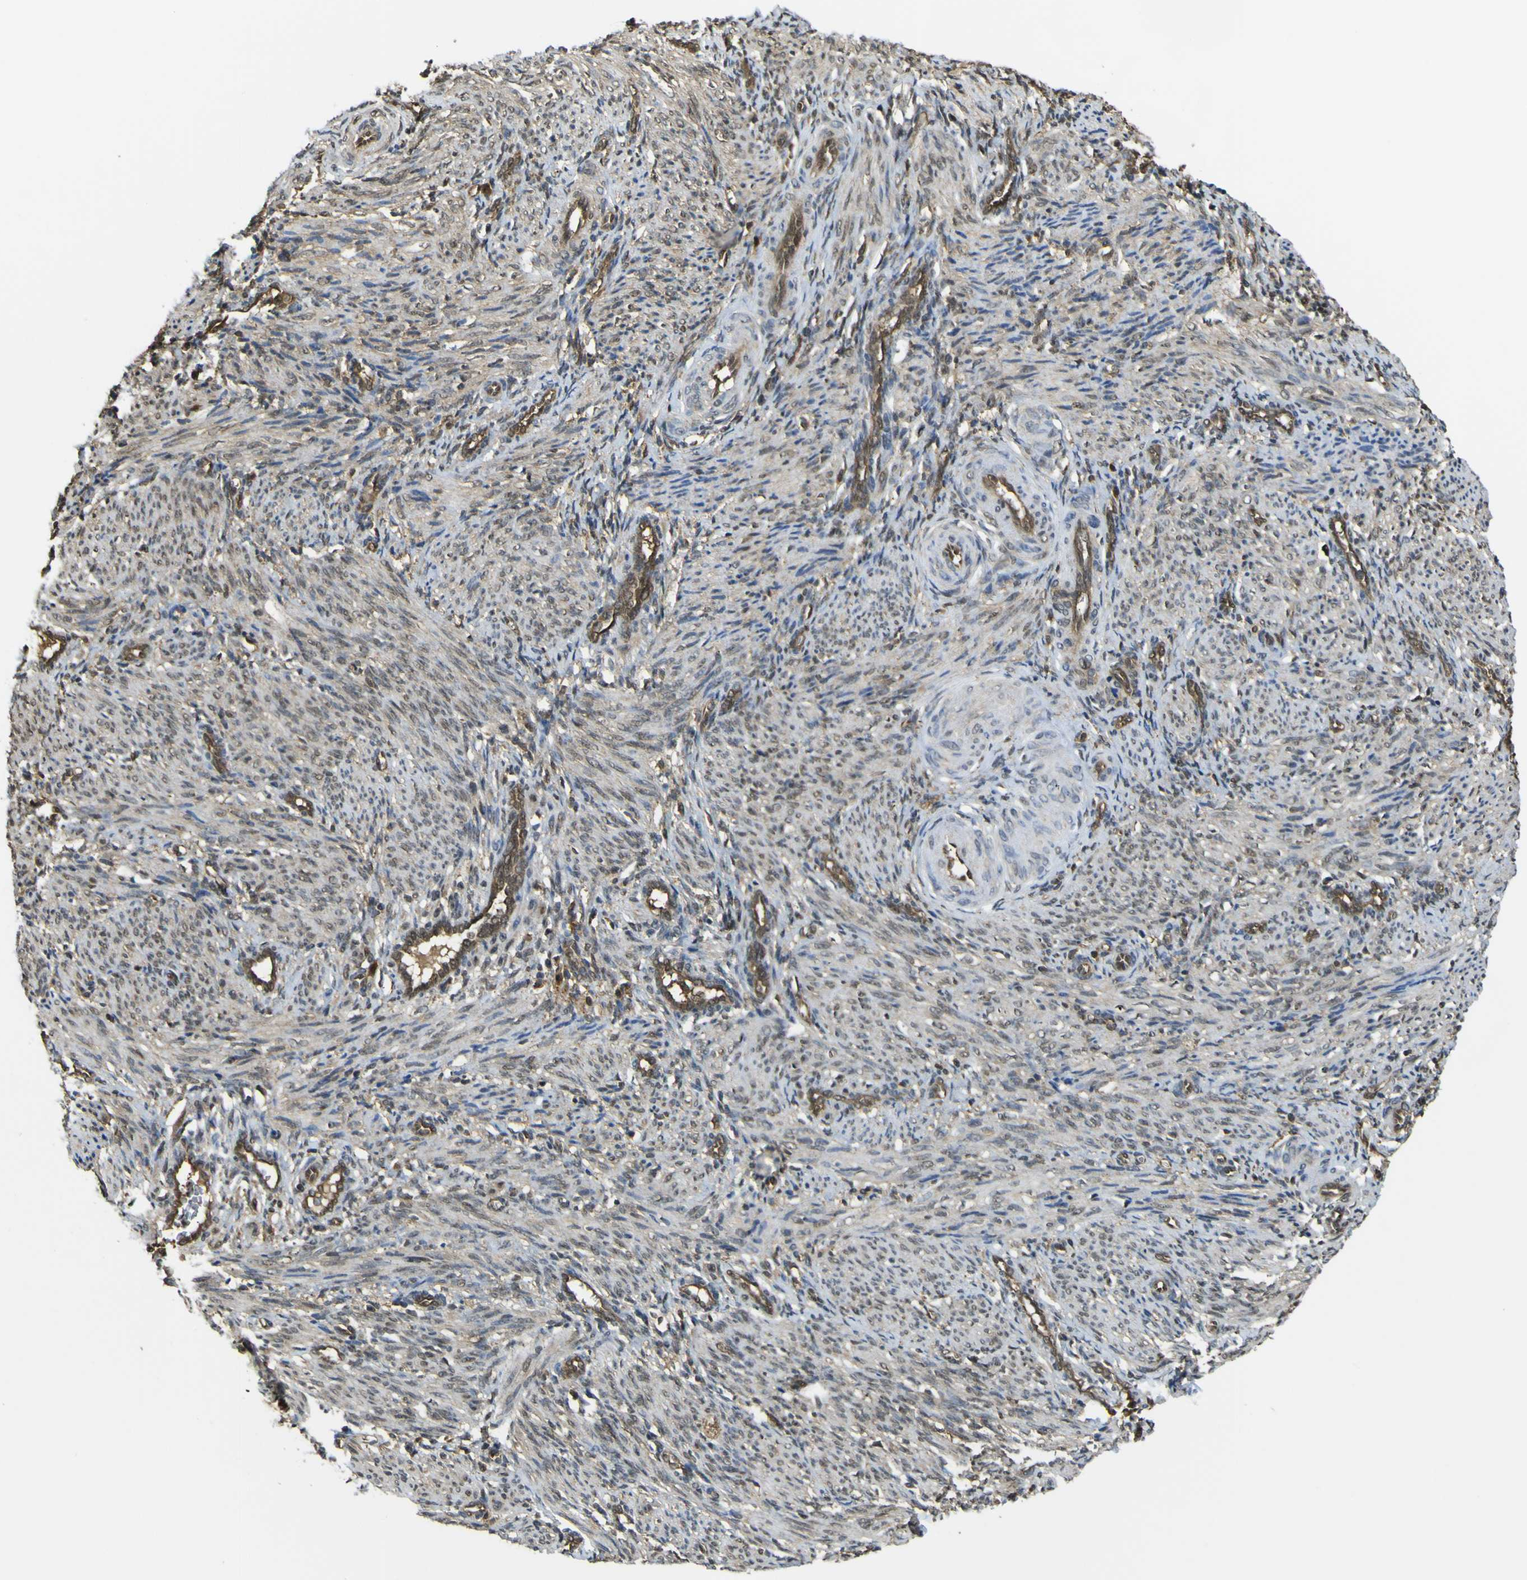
{"staining": {"intensity": "weak", "quantity": ">75%", "location": "cytoplasmic/membranous"}, "tissue": "smooth muscle", "cell_type": "Smooth muscle cells", "image_type": "normal", "snomed": [{"axis": "morphology", "description": "Normal tissue, NOS"}, {"axis": "topography", "description": "Endometrium"}], "caption": "Brown immunohistochemical staining in unremarkable smooth muscle demonstrates weak cytoplasmic/membranous positivity in approximately >75% of smooth muscle cells.", "gene": "YWHAG", "patient": {"sex": "female", "age": 33}}